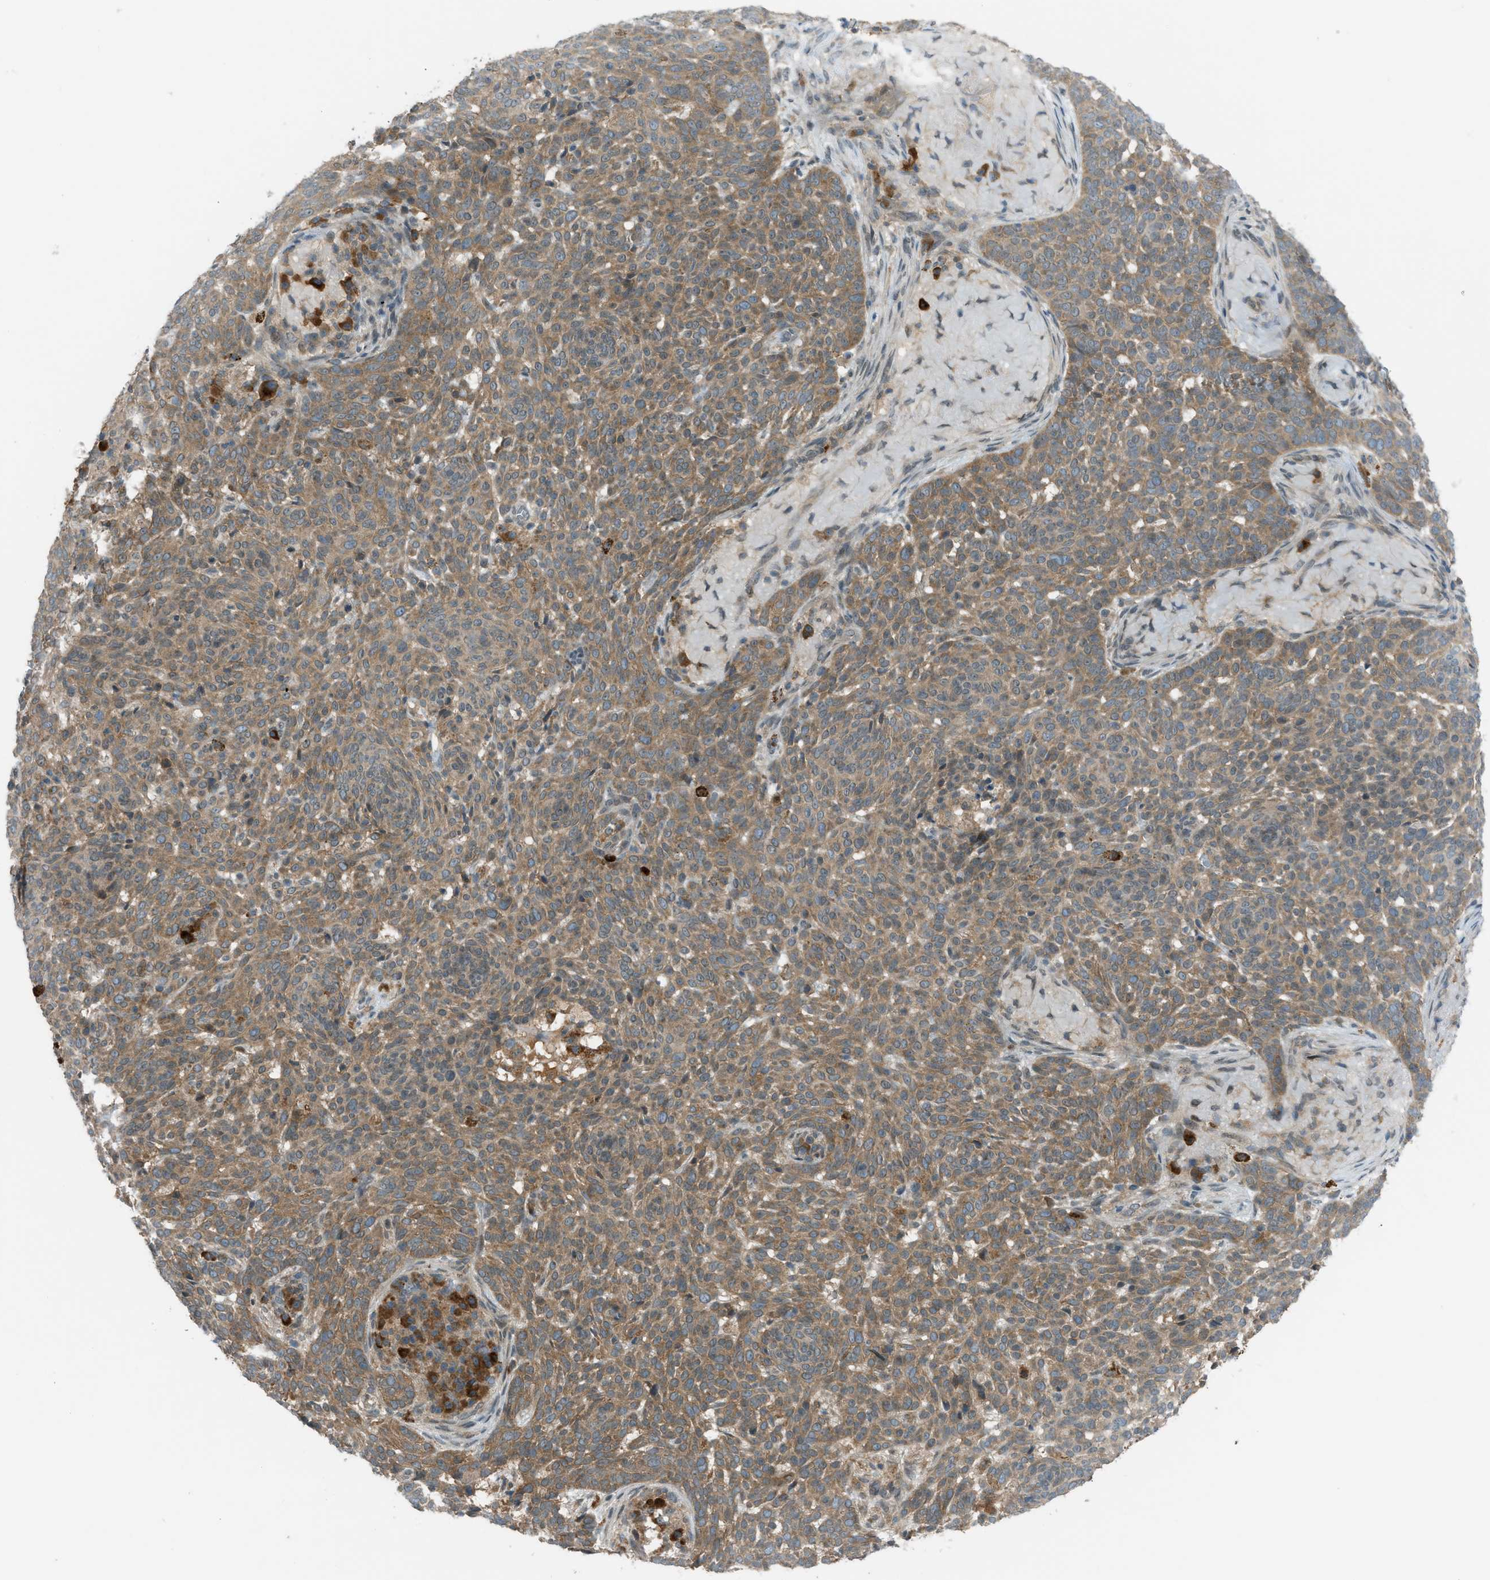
{"staining": {"intensity": "moderate", "quantity": ">75%", "location": "cytoplasmic/membranous"}, "tissue": "skin cancer", "cell_type": "Tumor cells", "image_type": "cancer", "snomed": [{"axis": "morphology", "description": "Basal cell carcinoma"}, {"axis": "topography", "description": "Skin"}], "caption": "The immunohistochemical stain labels moderate cytoplasmic/membranous positivity in tumor cells of skin basal cell carcinoma tissue.", "gene": "DYRK1A", "patient": {"sex": "male", "age": 85}}